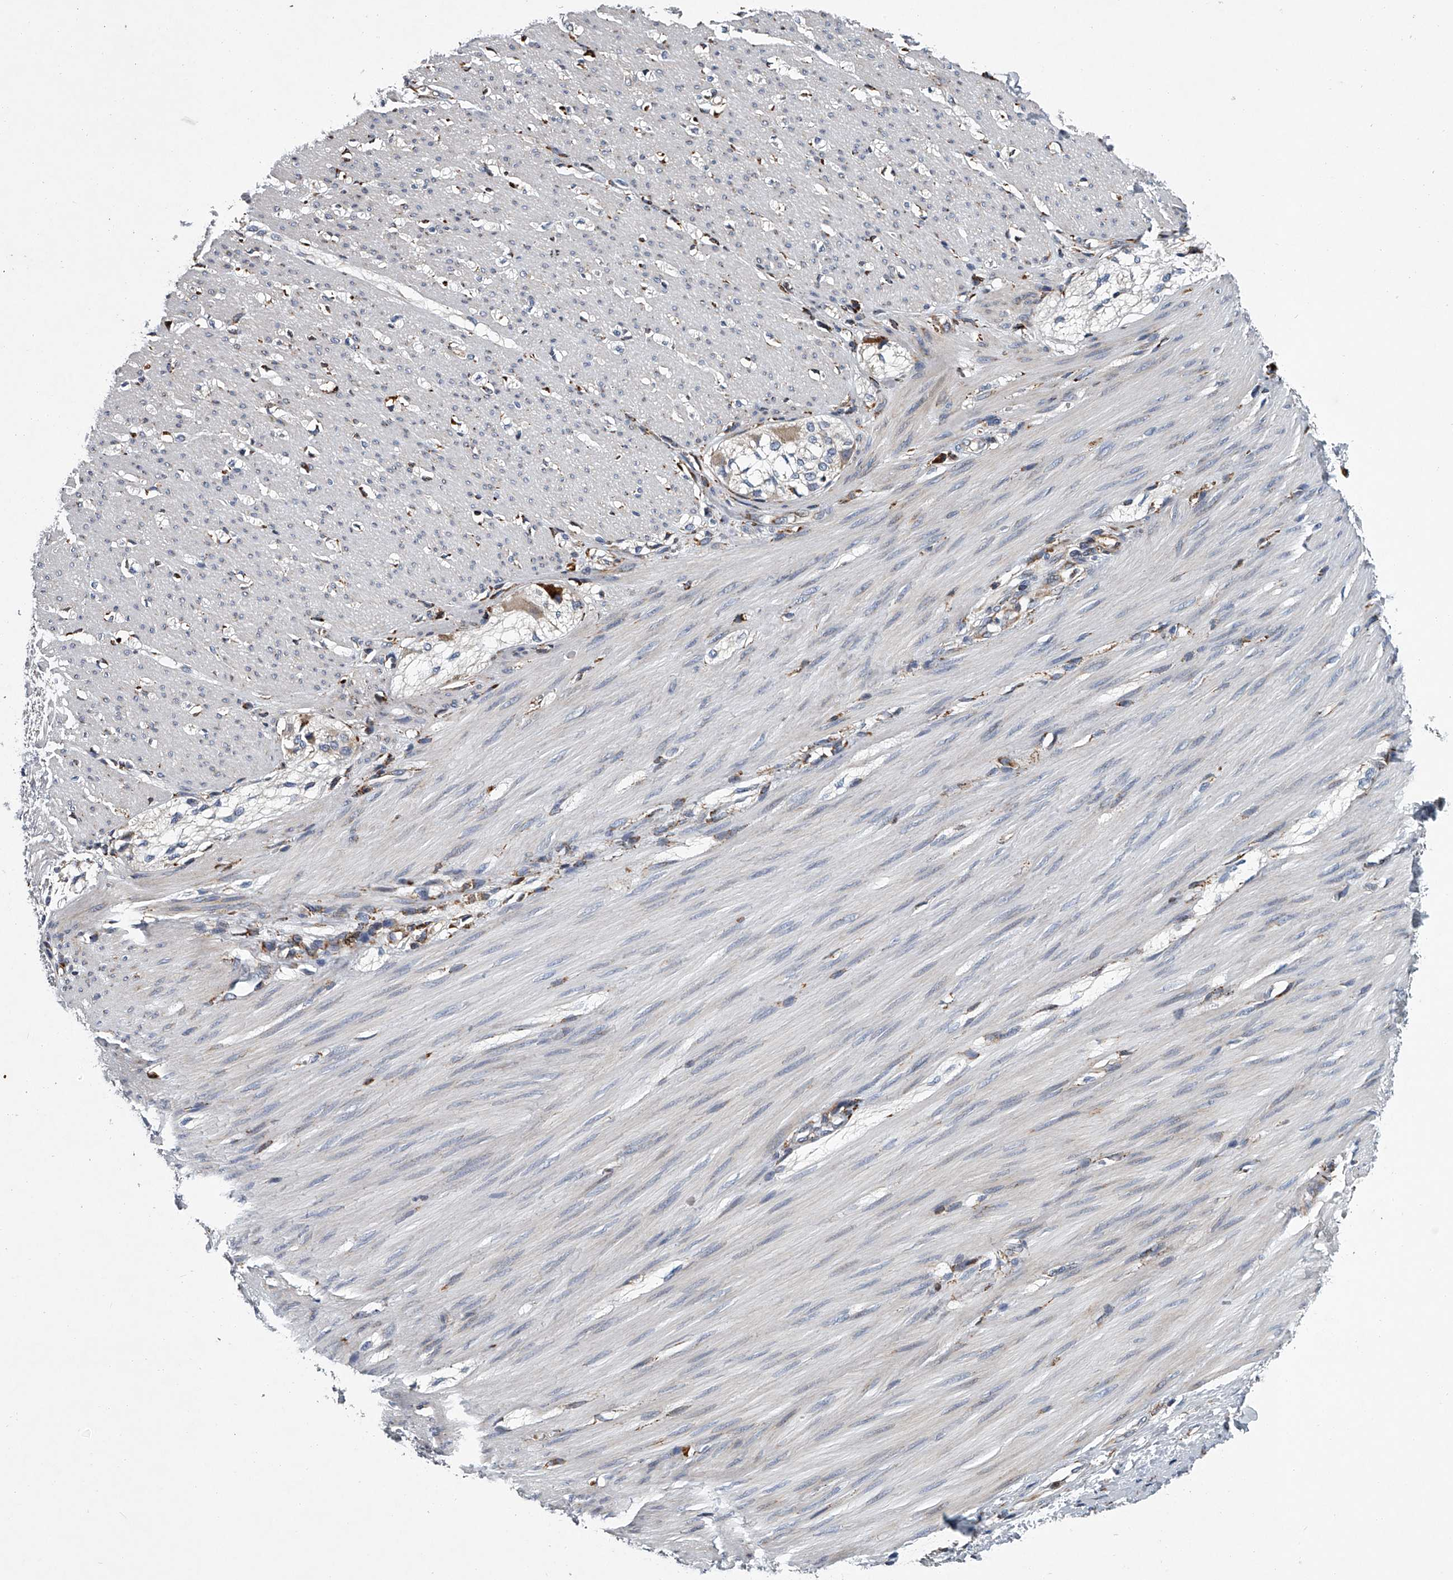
{"staining": {"intensity": "negative", "quantity": "none", "location": "none"}, "tissue": "smooth muscle", "cell_type": "Smooth muscle cells", "image_type": "normal", "snomed": [{"axis": "morphology", "description": "Normal tissue, NOS"}, {"axis": "morphology", "description": "Adenocarcinoma, NOS"}, {"axis": "topography", "description": "Colon"}, {"axis": "topography", "description": "Peripheral nerve tissue"}], "caption": "Immunohistochemistry of normal smooth muscle shows no staining in smooth muscle cells. (DAB (3,3'-diaminobenzidine) immunohistochemistry, high magnification).", "gene": "TMEM63C", "patient": {"sex": "male", "age": 14}}